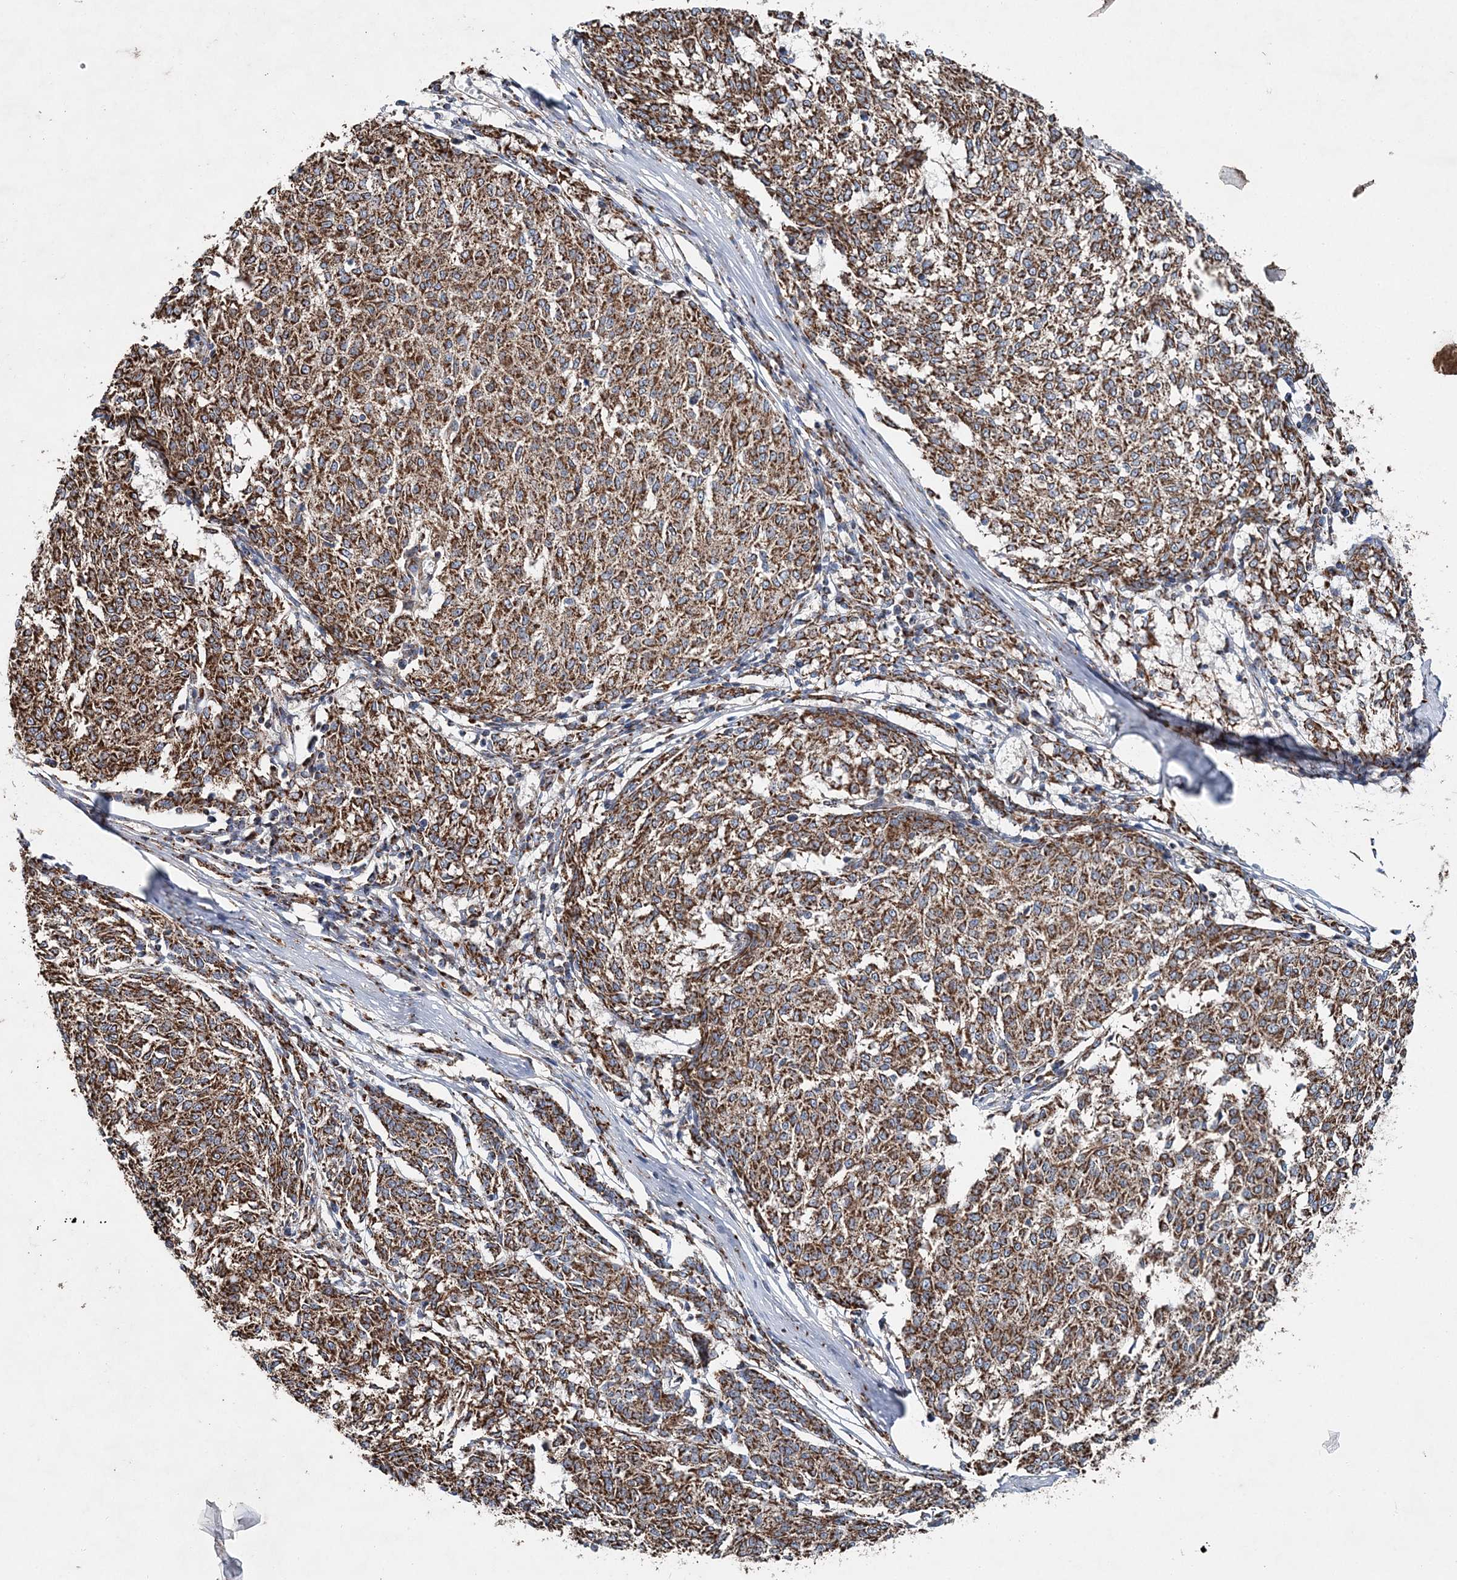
{"staining": {"intensity": "moderate", "quantity": ">75%", "location": "cytoplasmic/membranous"}, "tissue": "melanoma", "cell_type": "Tumor cells", "image_type": "cancer", "snomed": [{"axis": "morphology", "description": "Malignant melanoma, NOS"}, {"axis": "topography", "description": "Skin"}], "caption": "Protein positivity by IHC reveals moderate cytoplasmic/membranous staining in about >75% of tumor cells in melanoma.", "gene": "SPAG16", "patient": {"sex": "female", "age": 72}}